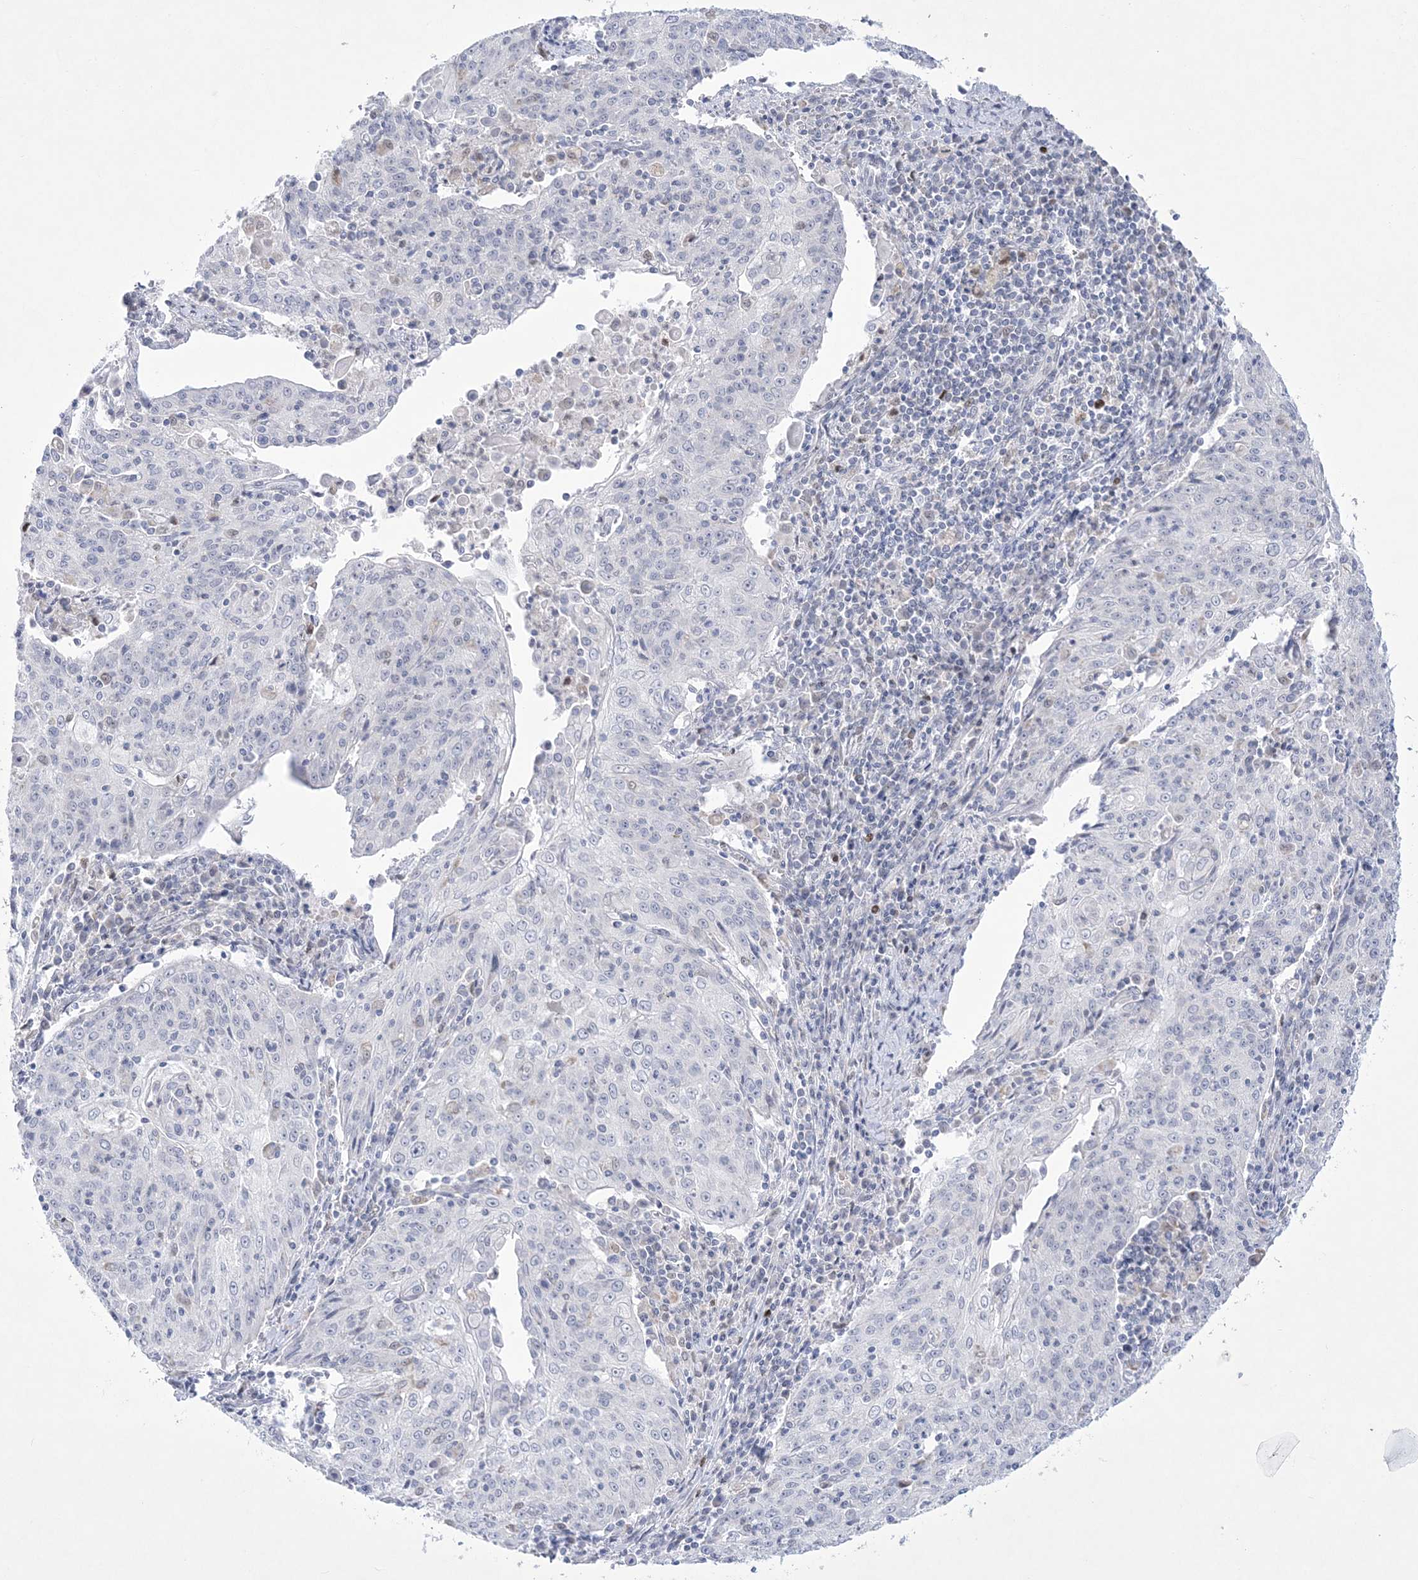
{"staining": {"intensity": "negative", "quantity": "none", "location": "none"}, "tissue": "cervical cancer", "cell_type": "Tumor cells", "image_type": "cancer", "snomed": [{"axis": "morphology", "description": "Squamous cell carcinoma, NOS"}, {"axis": "topography", "description": "Cervix"}], "caption": "Immunohistochemistry of cervical cancer demonstrates no staining in tumor cells. (DAB (3,3'-diaminobenzidine) immunohistochemistry with hematoxylin counter stain).", "gene": "WDR27", "patient": {"sex": "female", "age": 48}}